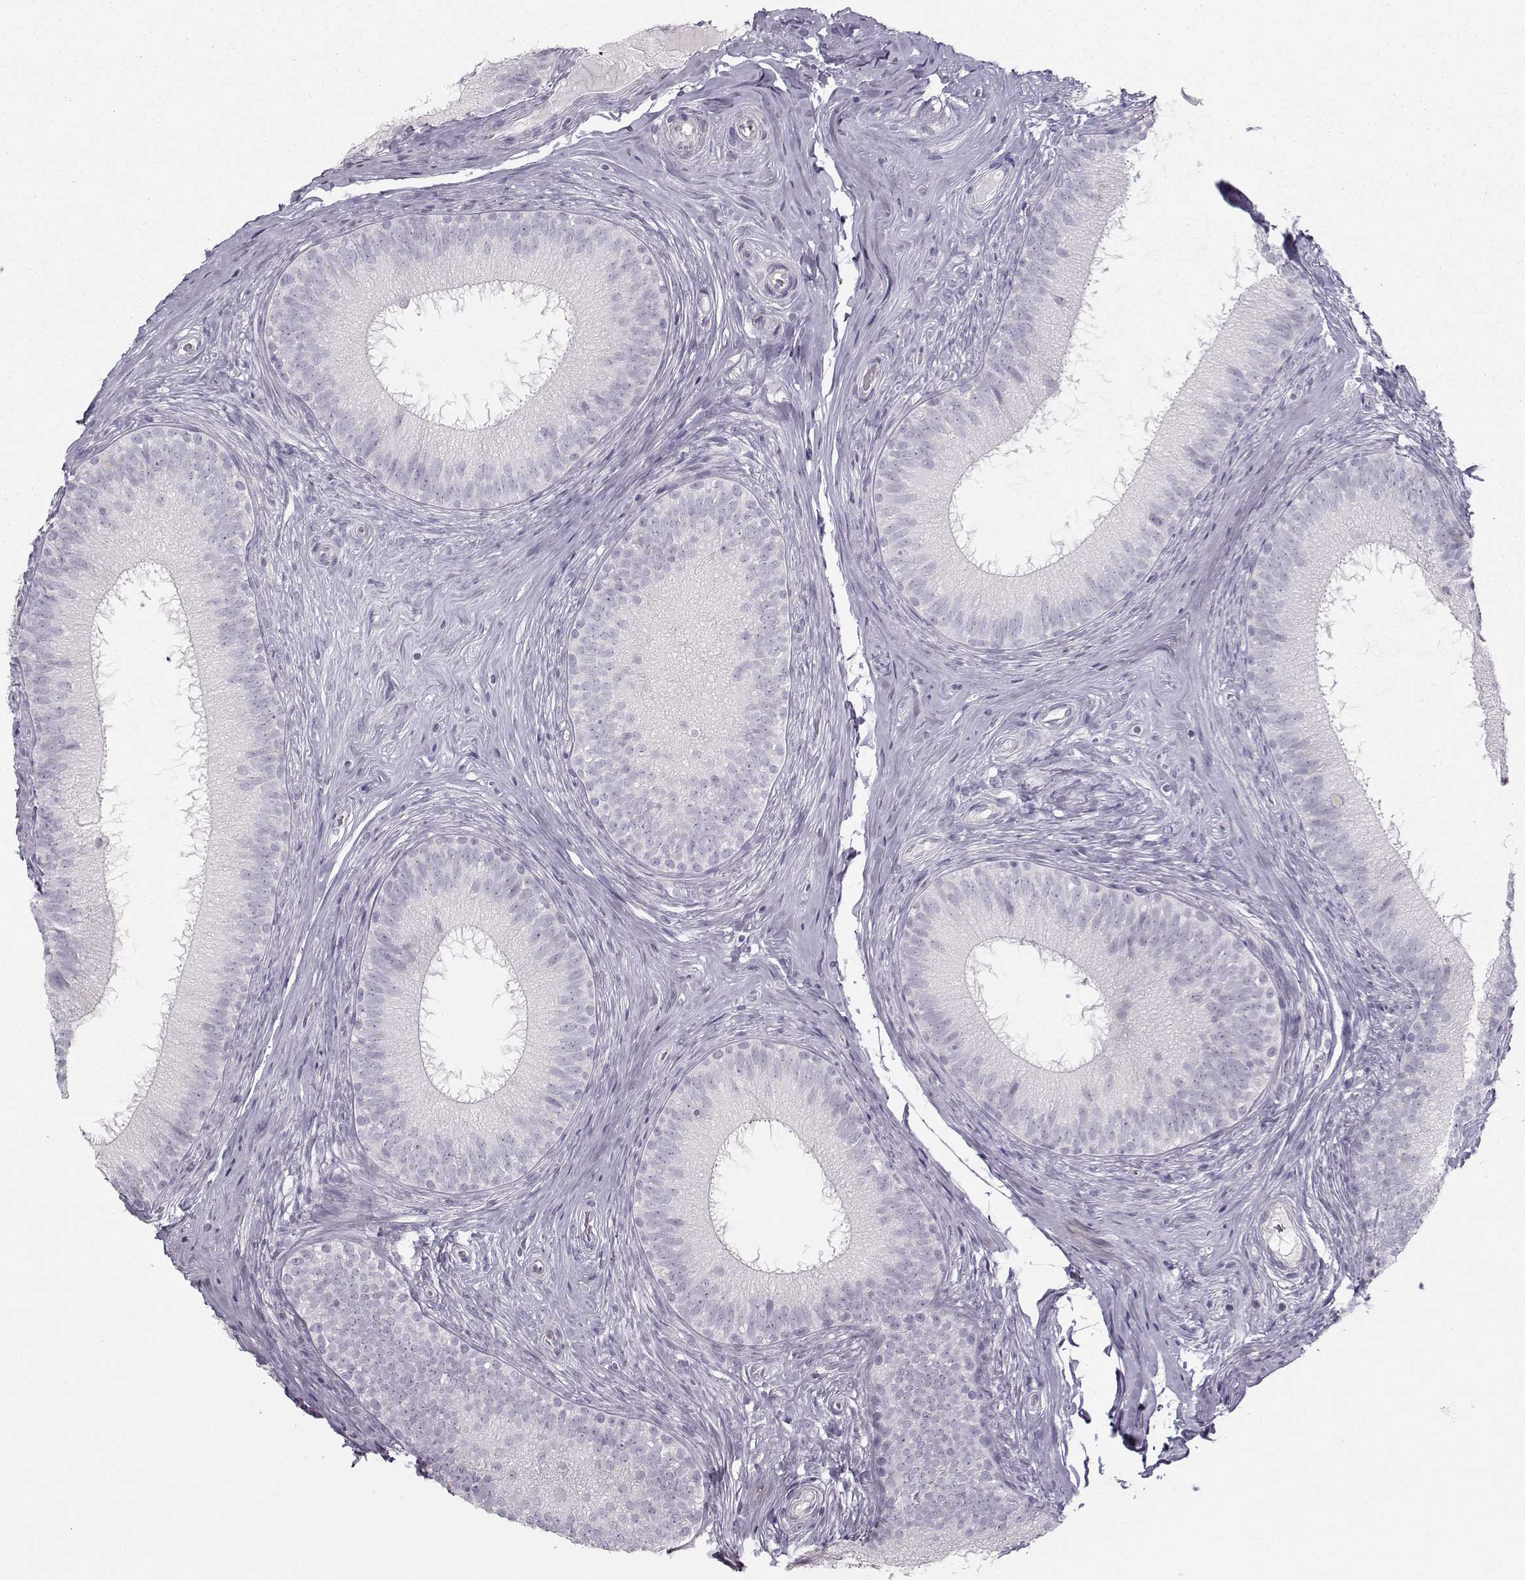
{"staining": {"intensity": "negative", "quantity": "none", "location": "none"}, "tissue": "epididymis", "cell_type": "Glandular cells", "image_type": "normal", "snomed": [{"axis": "morphology", "description": "Normal tissue, NOS"}, {"axis": "morphology", "description": "Carcinoma, Embryonal, NOS"}, {"axis": "topography", "description": "Testis"}, {"axis": "topography", "description": "Epididymis"}], "caption": "A micrograph of epididymis stained for a protein shows no brown staining in glandular cells. (Stains: DAB (3,3'-diaminobenzidine) IHC with hematoxylin counter stain, Microscopy: brightfield microscopy at high magnification).", "gene": "CASR", "patient": {"sex": "male", "age": 24}}